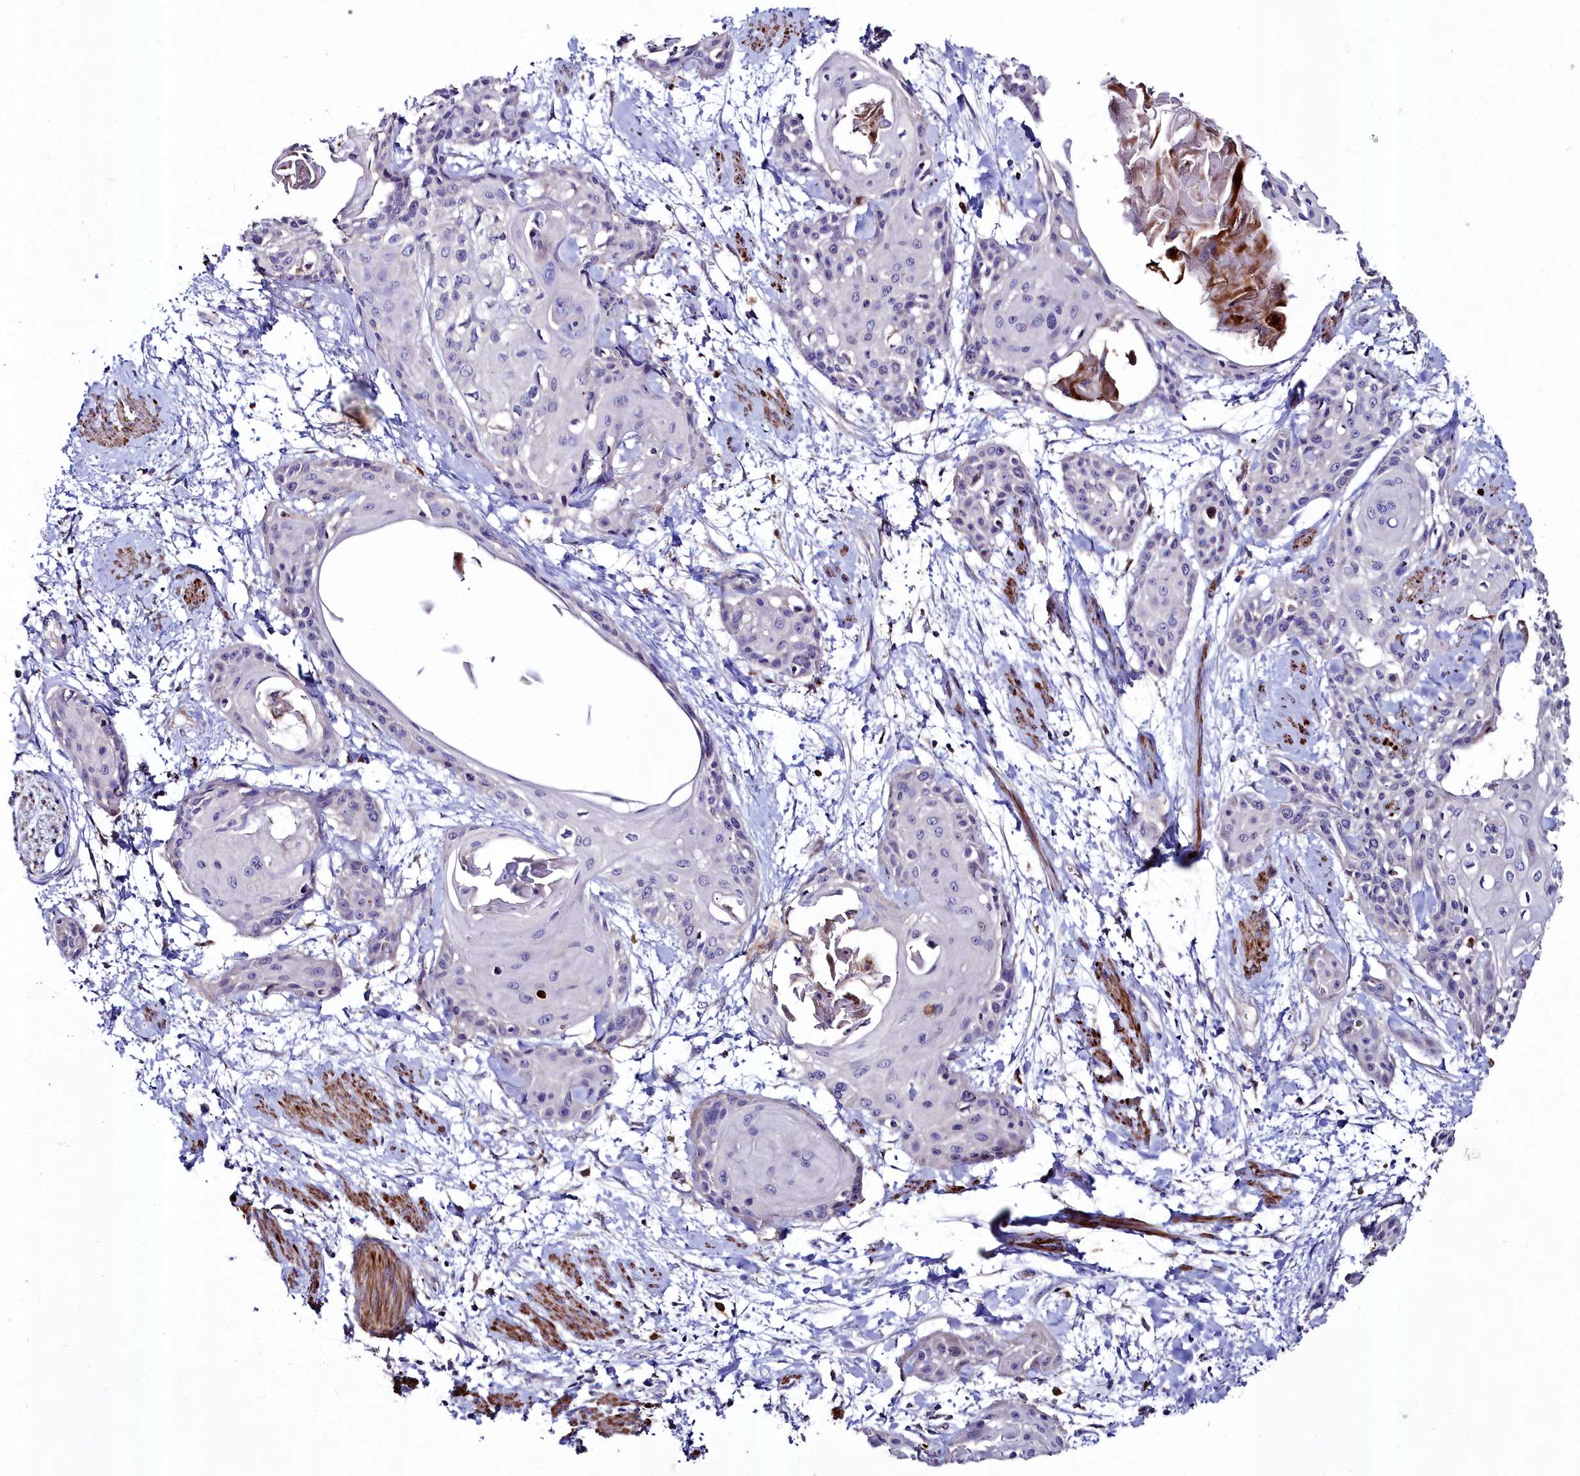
{"staining": {"intensity": "negative", "quantity": "none", "location": "none"}, "tissue": "cervical cancer", "cell_type": "Tumor cells", "image_type": "cancer", "snomed": [{"axis": "morphology", "description": "Squamous cell carcinoma, NOS"}, {"axis": "topography", "description": "Cervix"}], "caption": "Tumor cells show no significant protein staining in cervical cancer. (DAB (3,3'-diaminobenzidine) IHC with hematoxylin counter stain).", "gene": "AMBRA1", "patient": {"sex": "female", "age": 57}}